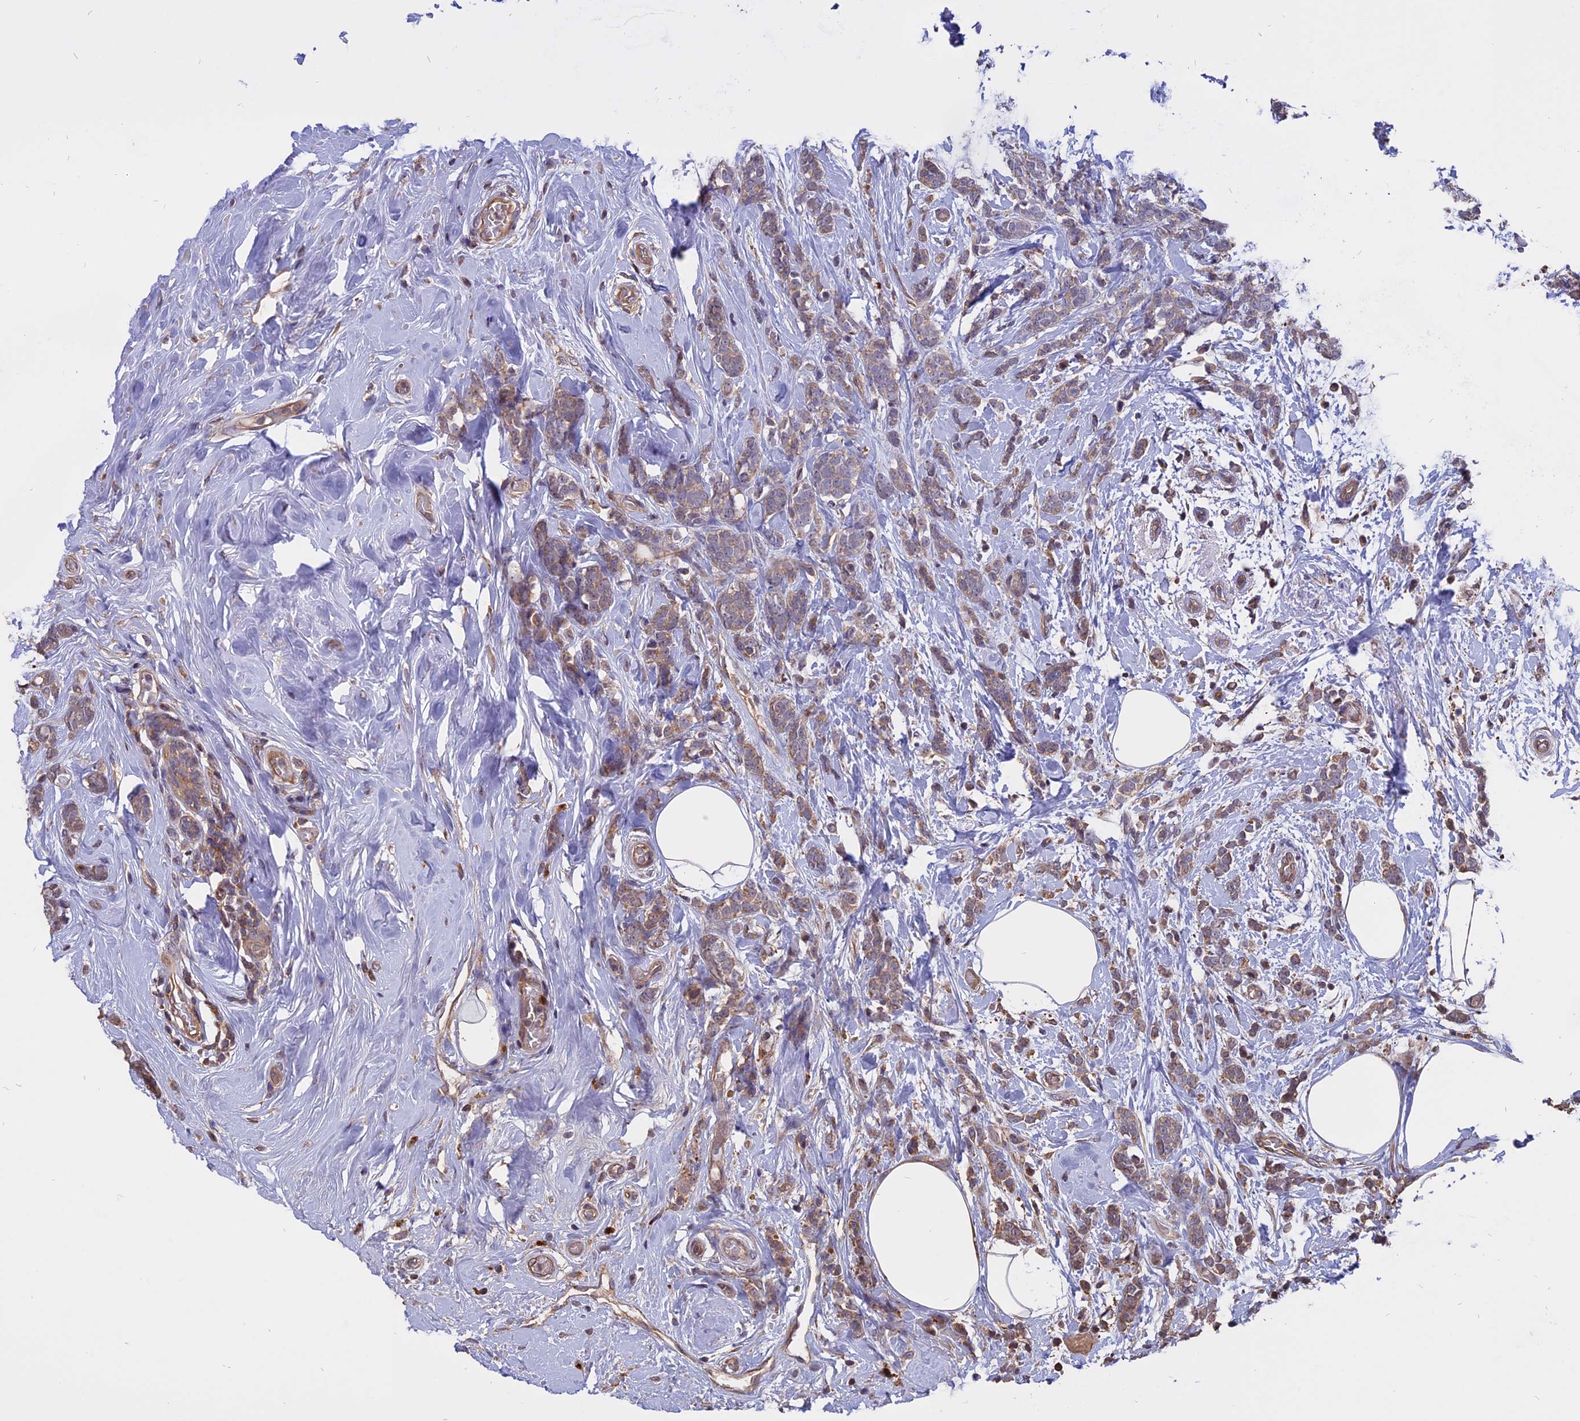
{"staining": {"intensity": "weak", "quantity": ">75%", "location": "cytoplasmic/membranous"}, "tissue": "breast cancer", "cell_type": "Tumor cells", "image_type": "cancer", "snomed": [{"axis": "morphology", "description": "Lobular carcinoma"}, {"axis": "topography", "description": "Breast"}], "caption": "Immunohistochemical staining of breast lobular carcinoma displays low levels of weak cytoplasmic/membranous protein positivity in approximately >75% of tumor cells.", "gene": "CARMIL2", "patient": {"sex": "female", "age": 58}}